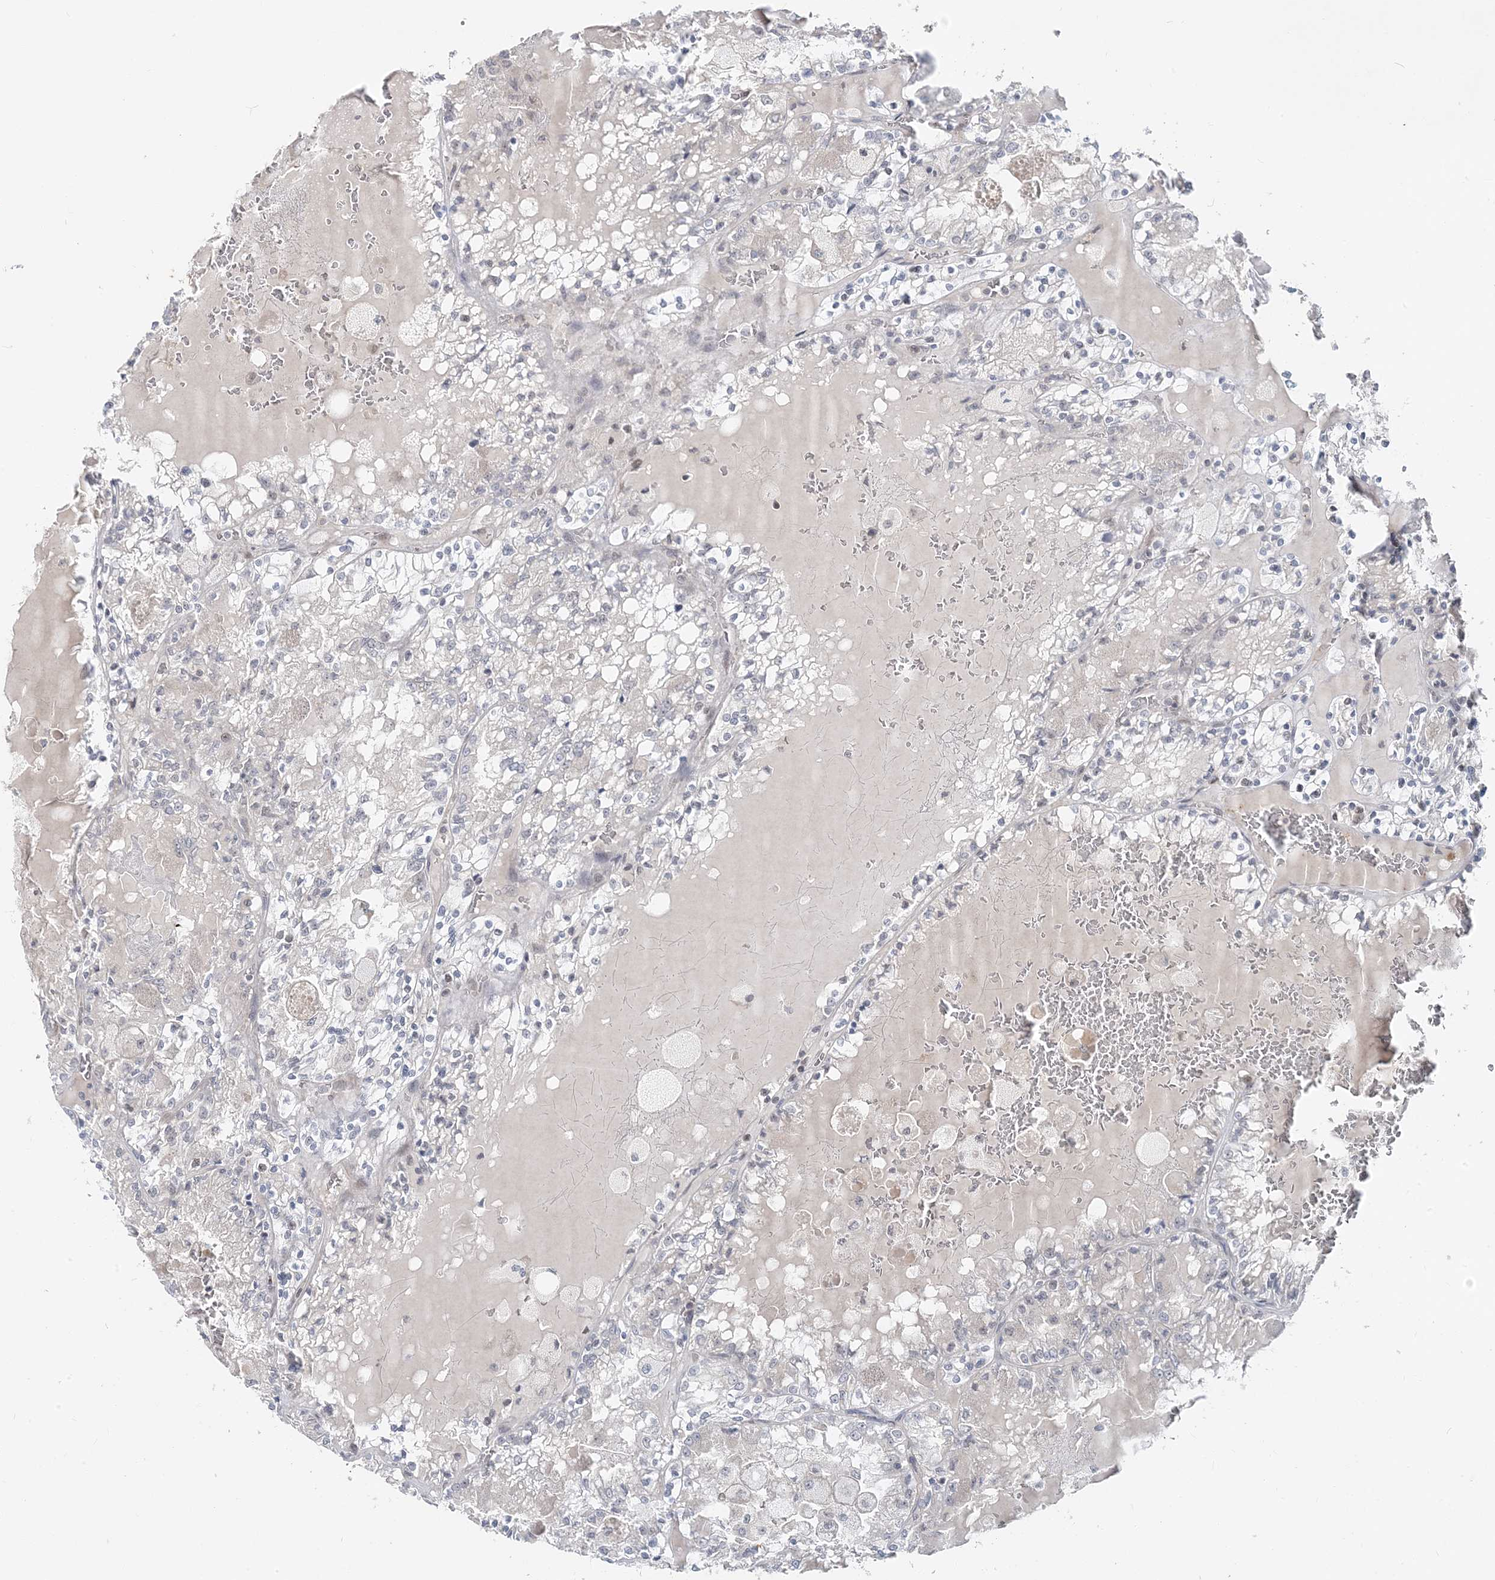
{"staining": {"intensity": "negative", "quantity": "none", "location": "none"}, "tissue": "renal cancer", "cell_type": "Tumor cells", "image_type": "cancer", "snomed": [{"axis": "morphology", "description": "Adenocarcinoma, NOS"}, {"axis": "topography", "description": "Kidney"}], "caption": "Immunohistochemical staining of renal cancer shows no significant expression in tumor cells.", "gene": "LEXM", "patient": {"sex": "female", "age": 56}}